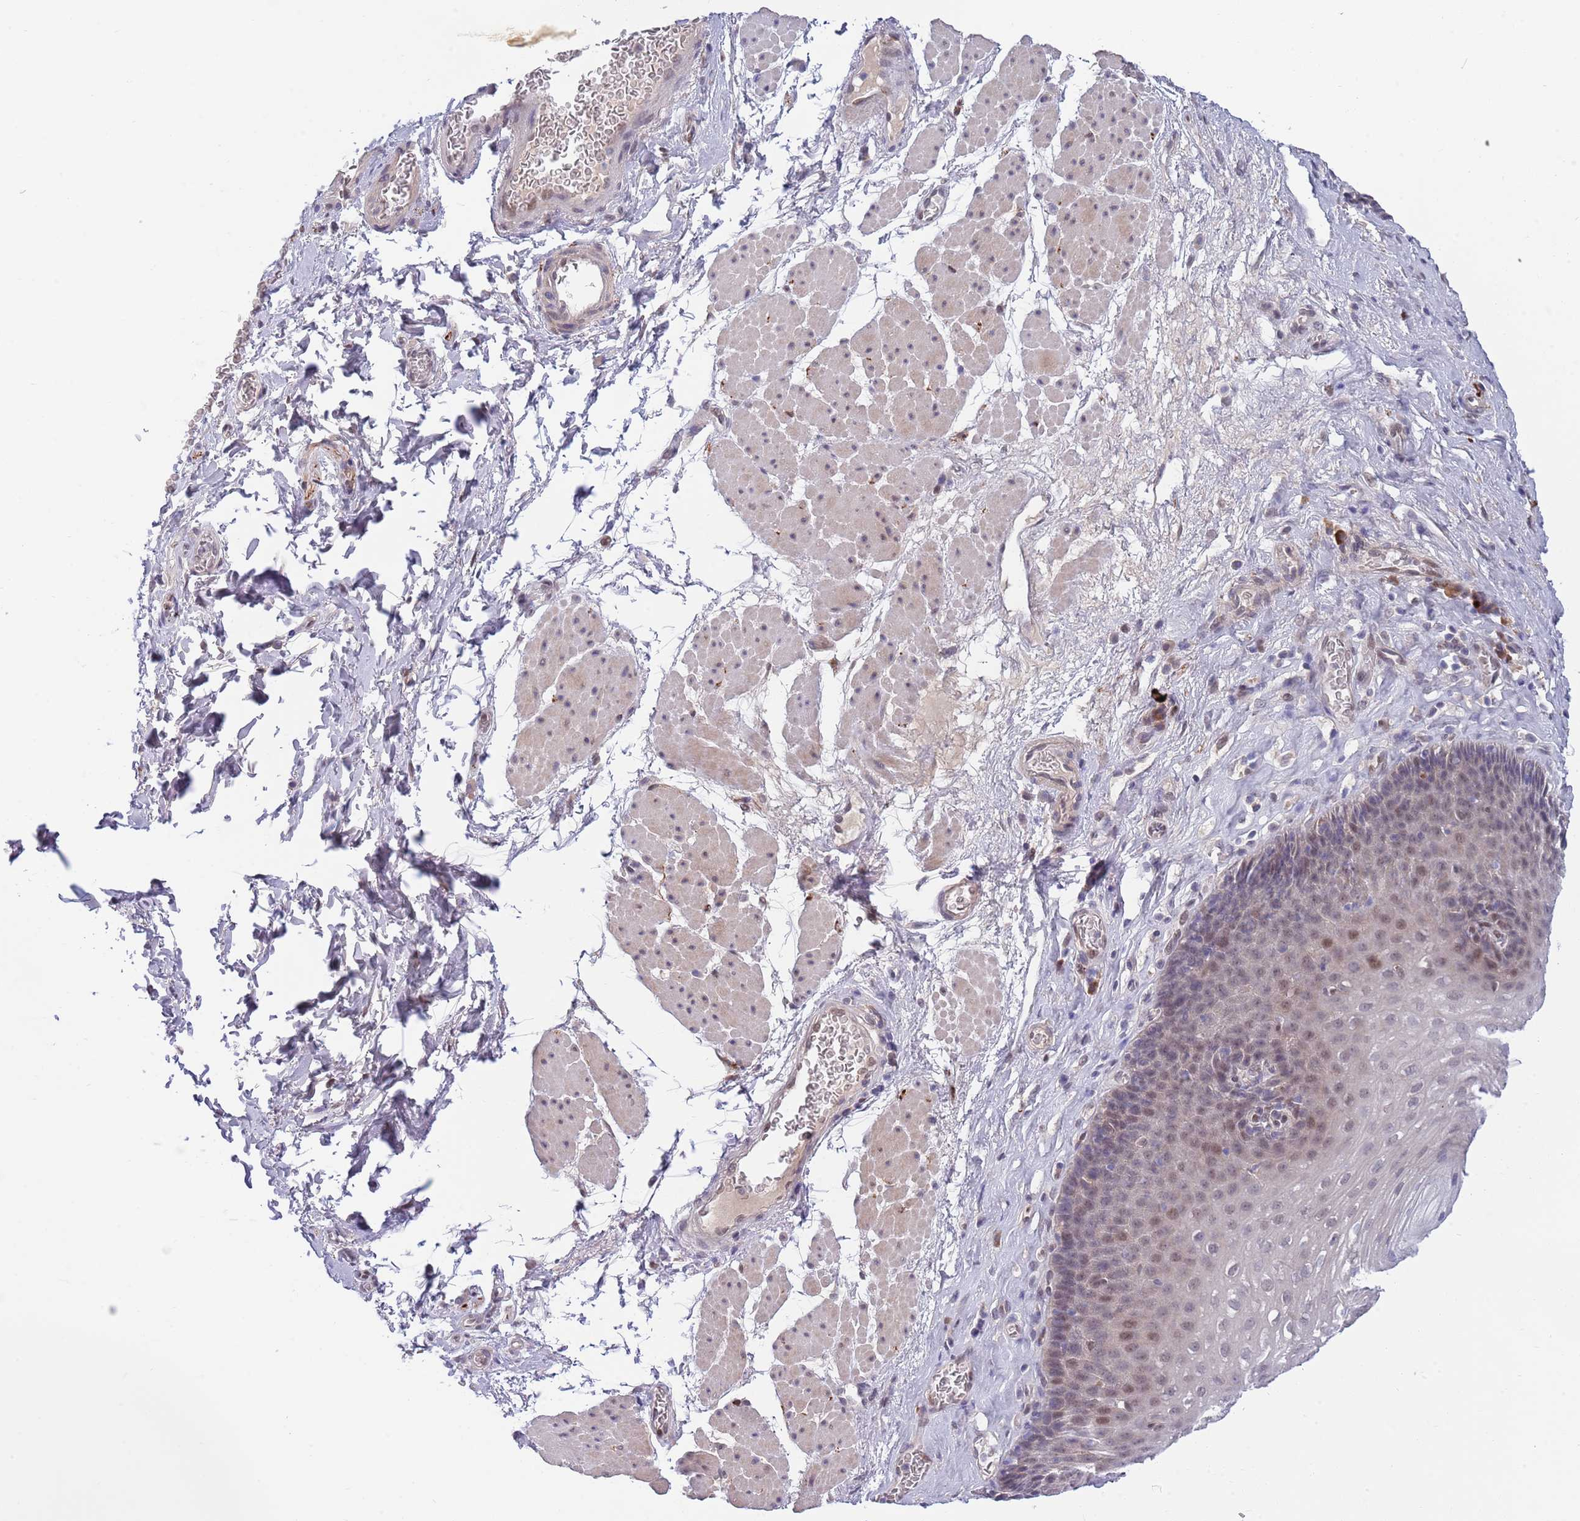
{"staining": {"intensity": "moderate", "quantity": "25%-75%", "location": "nuclear"}, "tissue": "esophagus", "cell_type": "Squamous epithelial cells", "image_type": "normal", "snomed": [{"axis": "morphology", "description": "Normal tissue, NOS"}, {"axis": "topography", "description": "Esophagus"}], "caption": "Protein staining by immunohistochemistry displays moderate nuclear expression in approximately 25%-75% of squamous epithelial cells in unremarkable esophagus. The staining was performed using DAB (3,3'-diaminobenzidine), with brown indicating positive protein expression. Nuclei are stained blue with hematoxylin.", "gene": "NLRP6", "patient": {"sex": "female", "age": 66}}